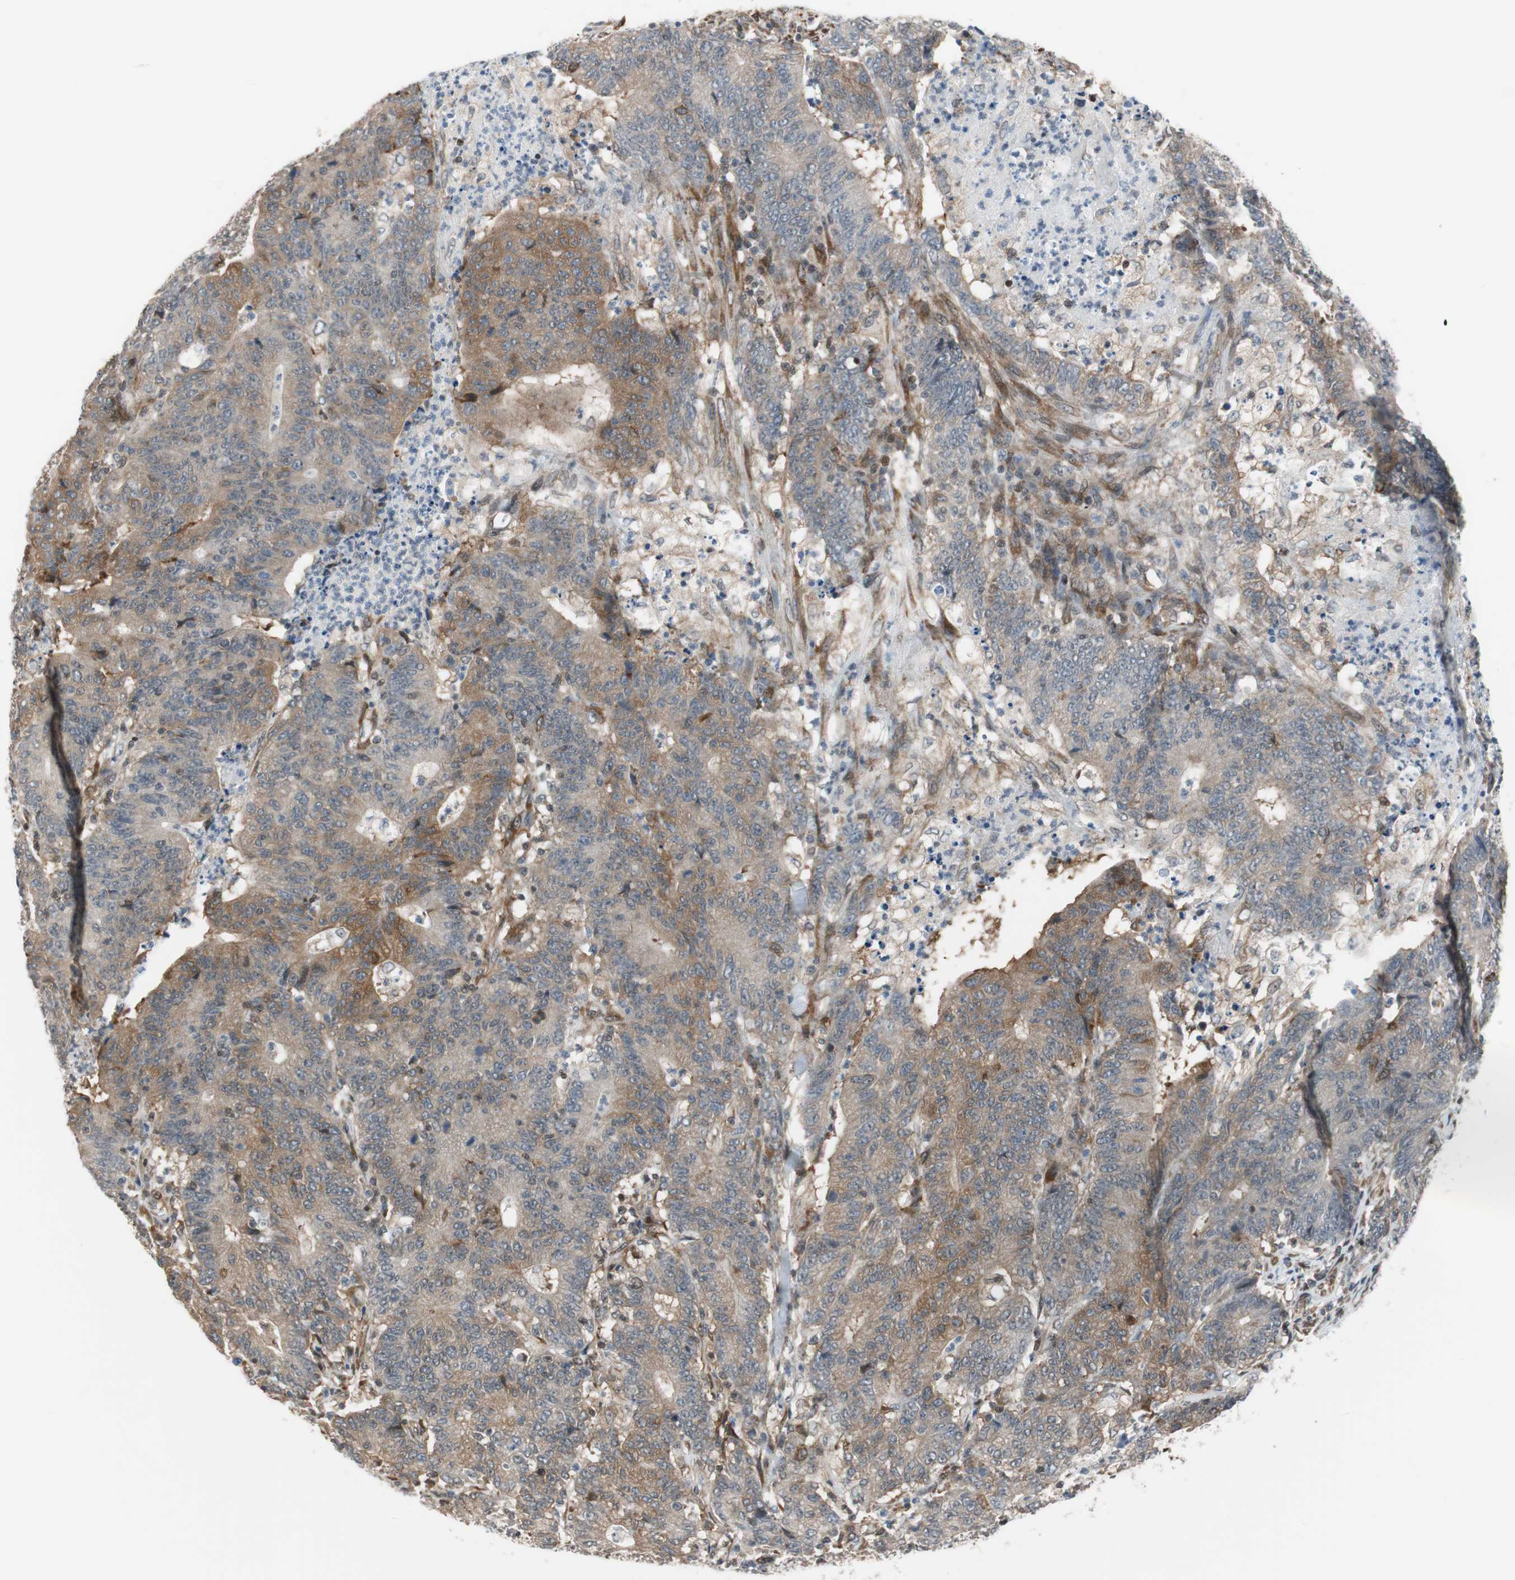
{"staining": {"intensity": "weak", "quantity": "25%-75%", "location": "cytoplasmic/membranous"}, "tissue": "colorectal cancer", "cell_type": "Tumor cells", "image_type": "cancer", "snomed": [{"axis": "morphology", "description": "Normal tissue, NOS"}, {"axis": "morphology", "description": "Adenocarcinoma, NOS"}, {"axis": "topography", "description": "Colon"}], "caption": "About 25%-75% of tumor cells in human adenocarcinoma (colorectal) display weak cytoplasmic/membranous protein positivity as visualized by brown immunohistochemical staining.", "gene": "ZNF512B", "patient": {"sex": "female", "age": 75}}